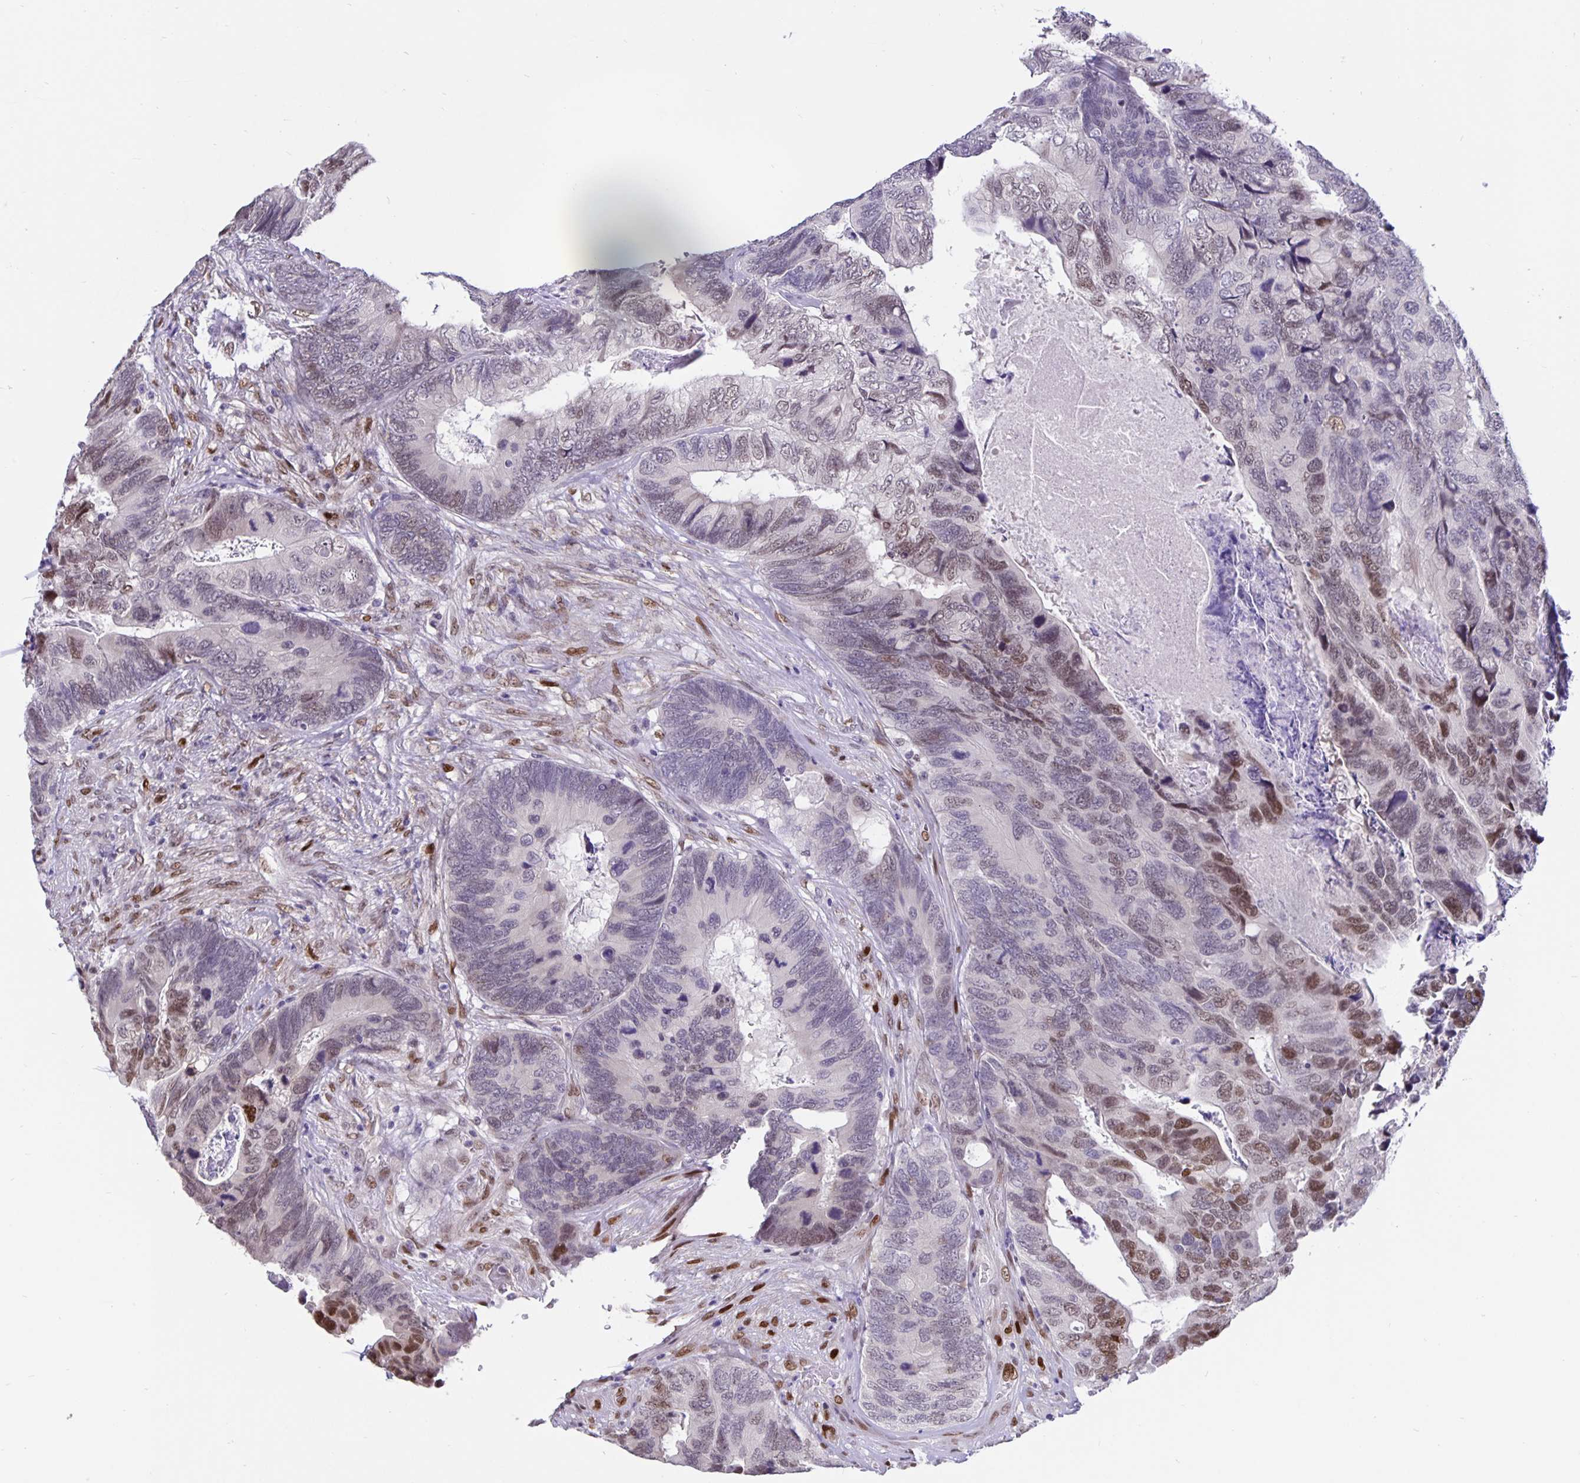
{"staining": {"intensity": "moderate", "quantity": "<25%", "location": "nuclear"}, "tissue": "breast cancer", "cell_type": "Tumor cells", "image_type": "cancer", "snomed": [{"axis": "morphology", "description": "Lobular carcinoma"}, {"axis": "topography", "description": "Breast"}], "caption": "There is low levels of moderate nuclear staining in tumor cells of breast cancer, as demonstrated by immunohistochemical staining (brown color).", "gene": "FOSL2", "patient": {"sex": "female", "age": 59}}